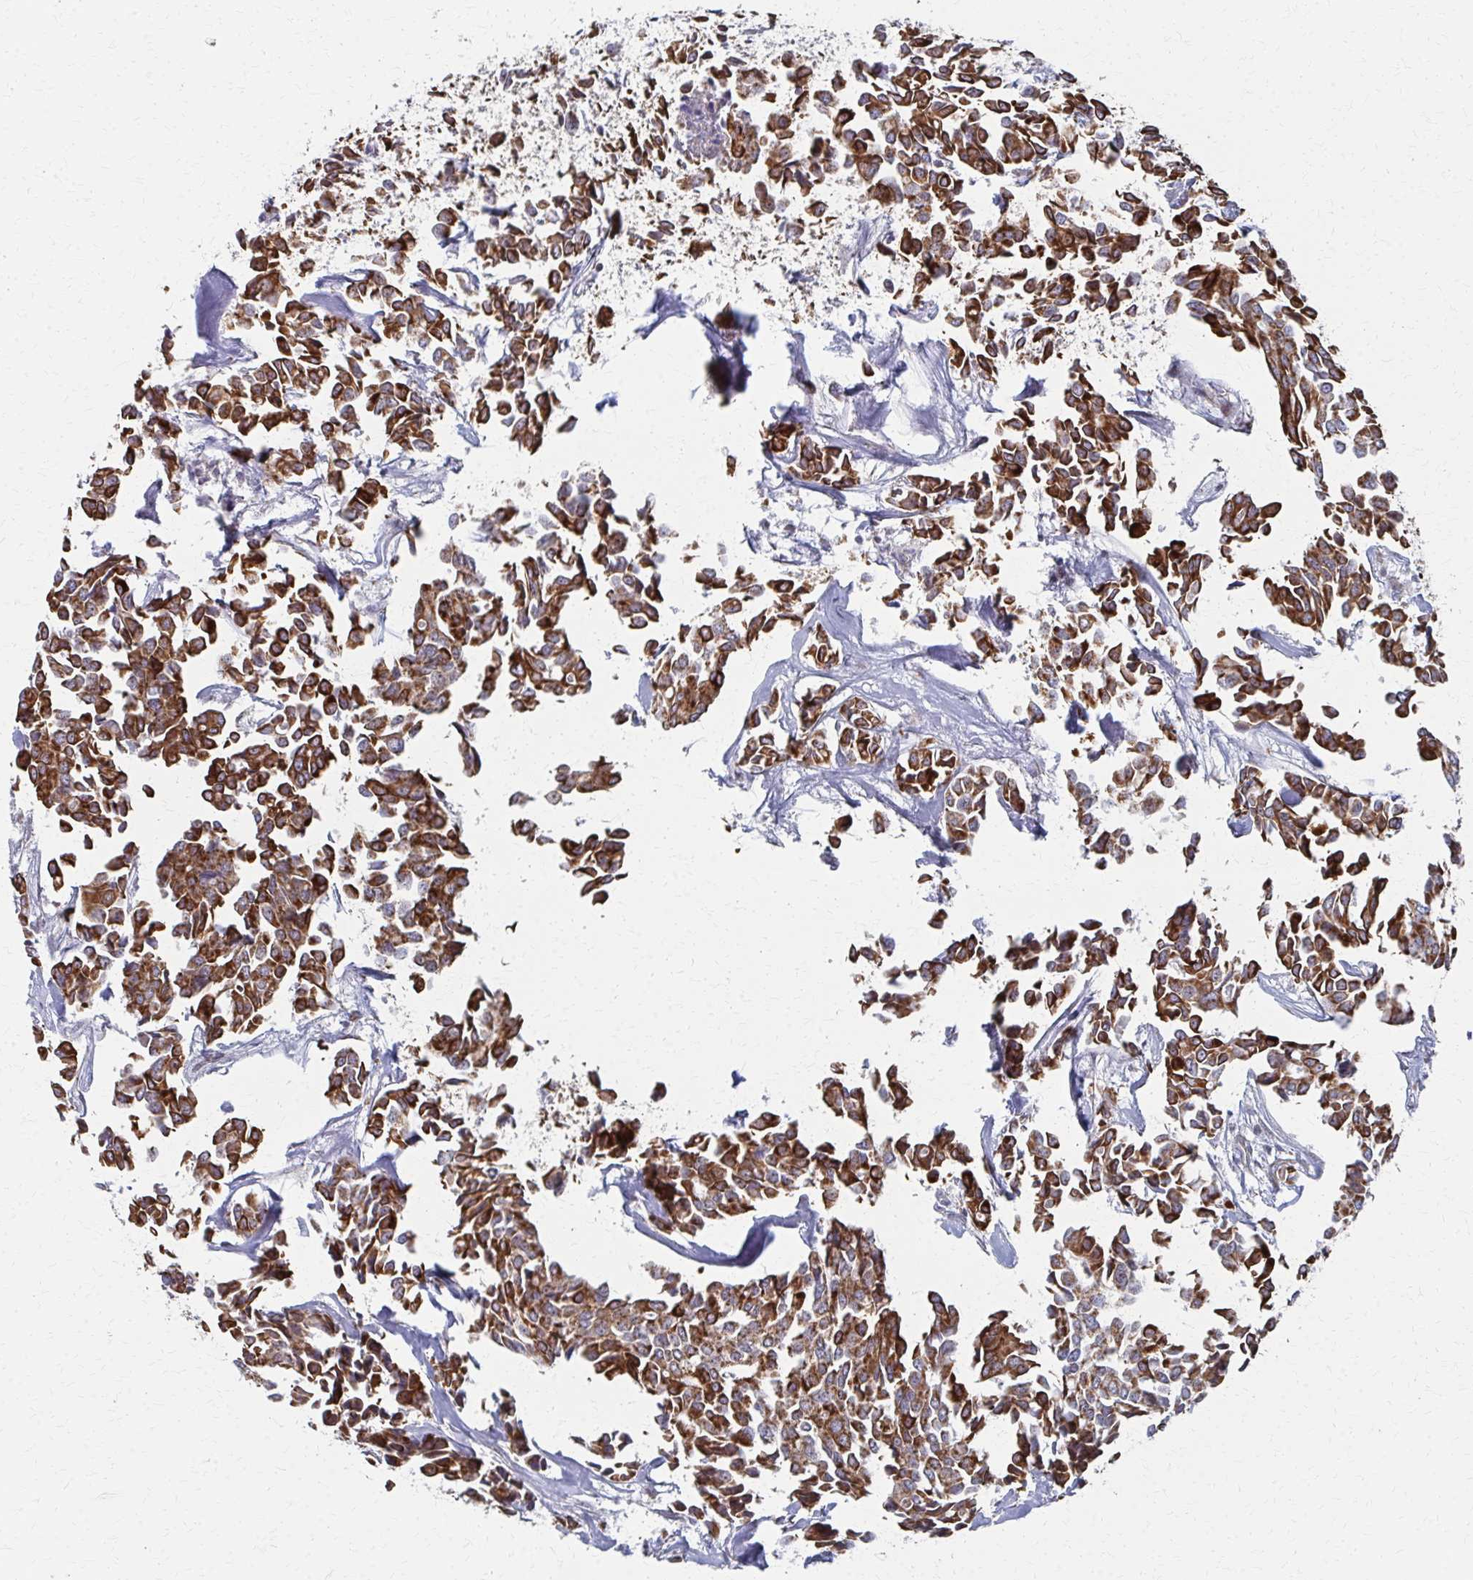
{"staining": {"intensity": "strong", "quantity": ">75%", "location": "cytoplasmic/membranous"}, "tissue": "breast cancer", "cell_type": "Tumor cells", "image_type": "cancer", "snomed": [{"axis": "morphology", "description": "Duct carcinoma"}, {"axis": "topography", "description": "Breast"}], "caption": "Breast infiltrating ductal carcinoma stained with a protein marker shows strong staining in tumor cells.", "gene": "FAHD1", "patient": {"sex": "female", "age": 54}}